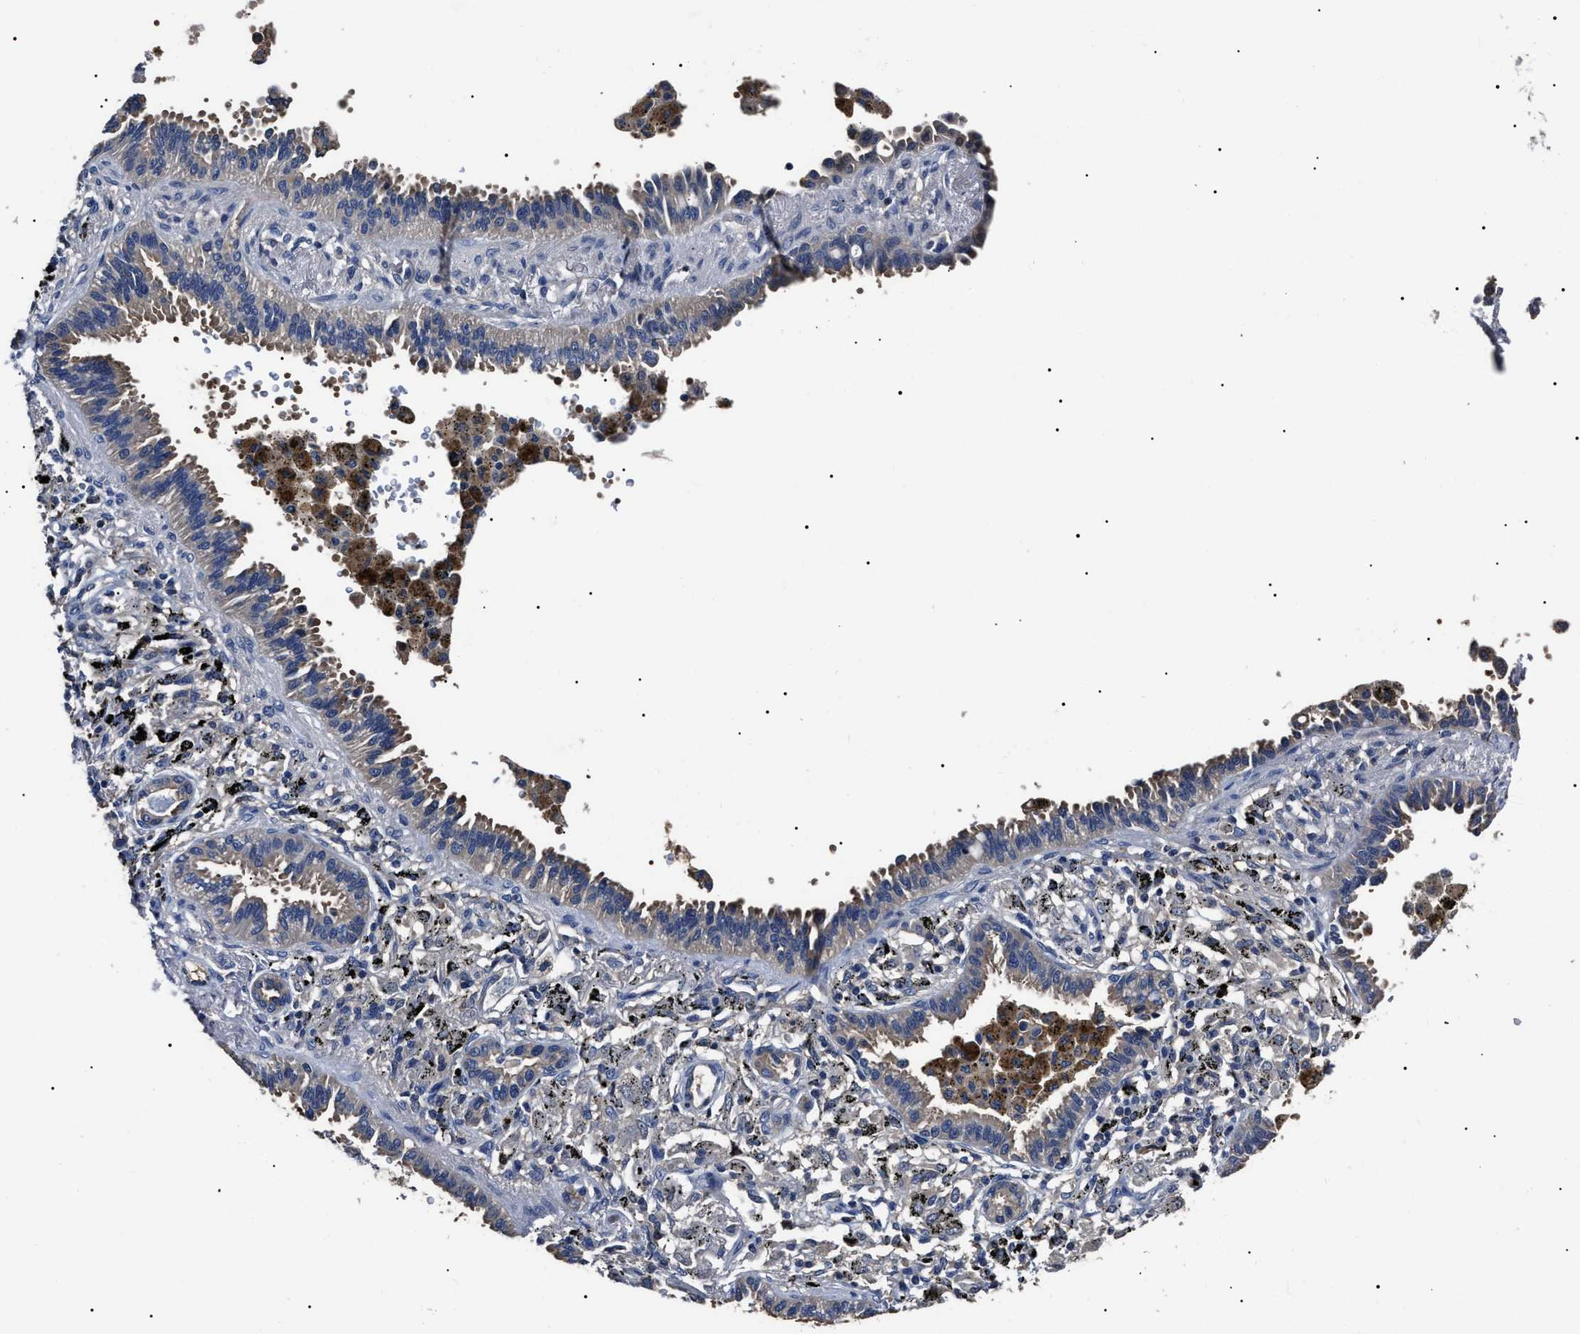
{"staining": {"intensity": "negative", "quantity": "none", "location": "none"}, "tissue": "lung cancer", "cell_type": "Tumor cells", "image_type": "cancer", "snomed": [{"axis": "morphology", "description": "Normal tissue, NOS"}, {"axis": "morphology", "description": "Adenocarcinoma, NOS"}, {"axis": "topography", "description": "Lung"}], "caption": "Micrograph shows no protein positivity in tumor cells of lung cancer (adenocarcinoma) tissue.", "gene": "IFT81", "patient": {"sex": "male", "age": 59}}